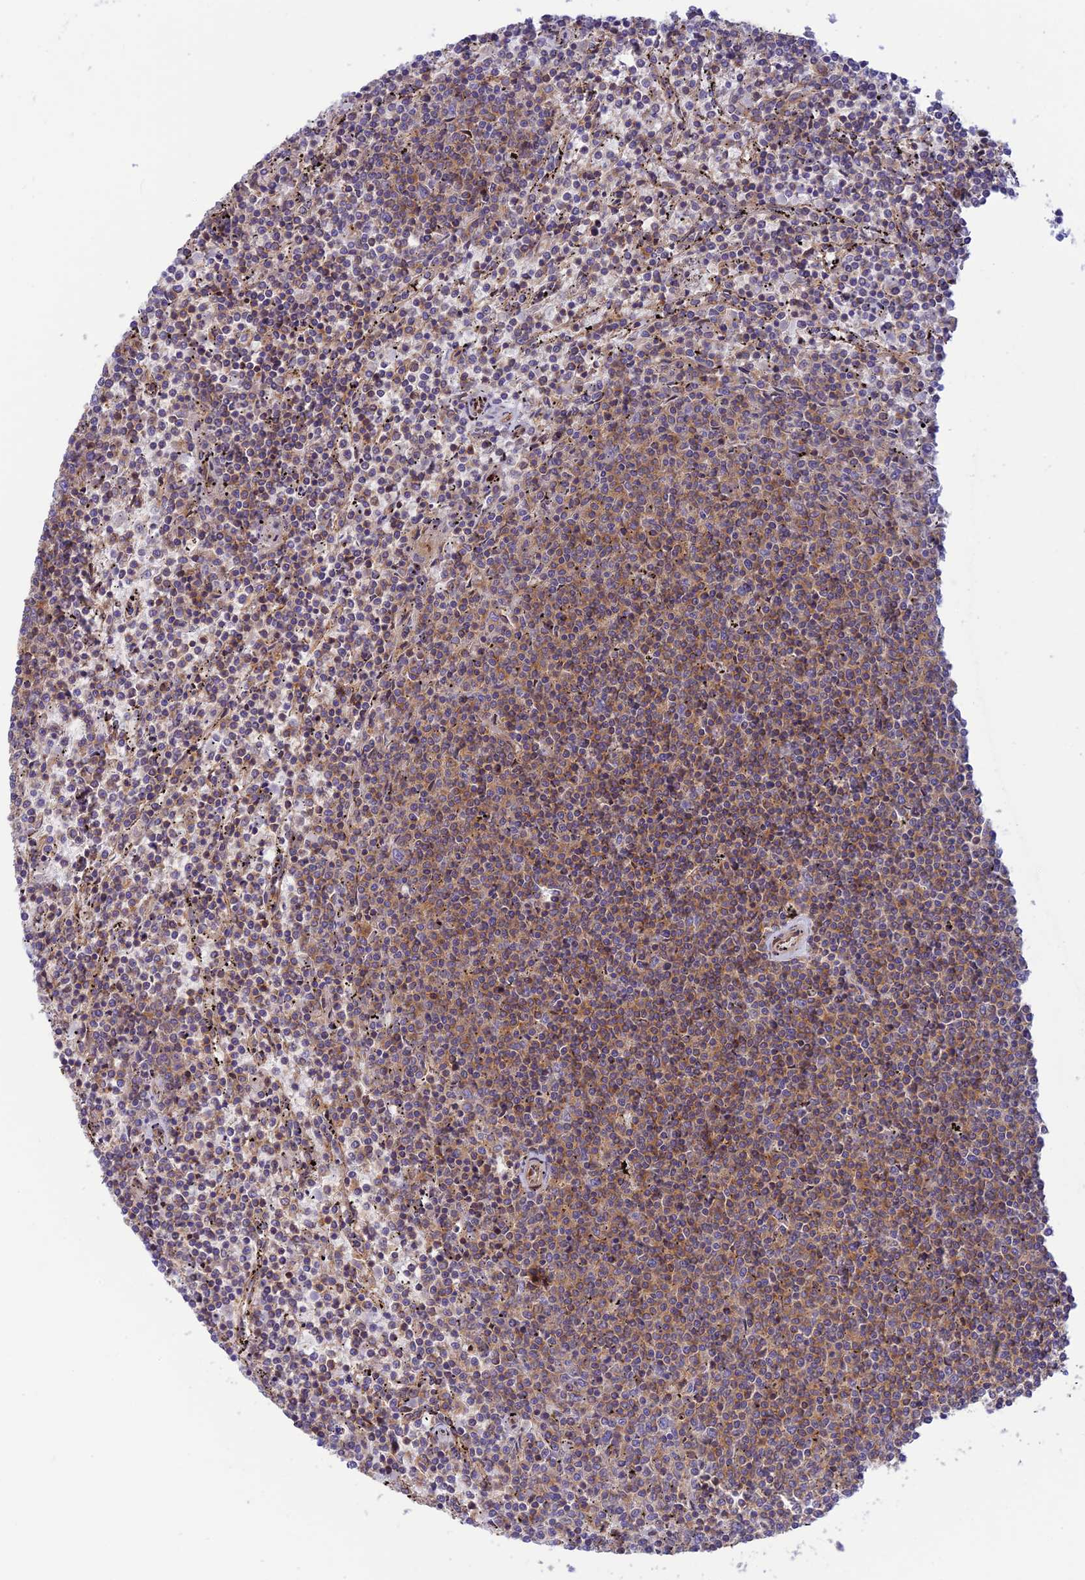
{"staining": {"intensity": "moderate", "quantity": "<25%", "location": "cytoplasmic/membranous"}, "tissue": "lymphoma", "cell_type": "Tumor cells", "image_type": "cancer", "snomed": [{"axis": "morphology", "description": "Malignant lymphoma, non-Hodgkin's type, Low grade"}, {"axis": "topography", "description": "Spleen"}], "caption": "Immunohistochemistry (IHC) histopathology image of neoplastic tissue: human lymphoma stained using IHC displays low levels of moderate protein expression localized specifically in the cytoplasmic/membranous of tumor cells, appearing as a cytoplasmic/membranous brown color.", "gene": "PPP1R12C", "patient": {"sex": "female", "age": 50}}